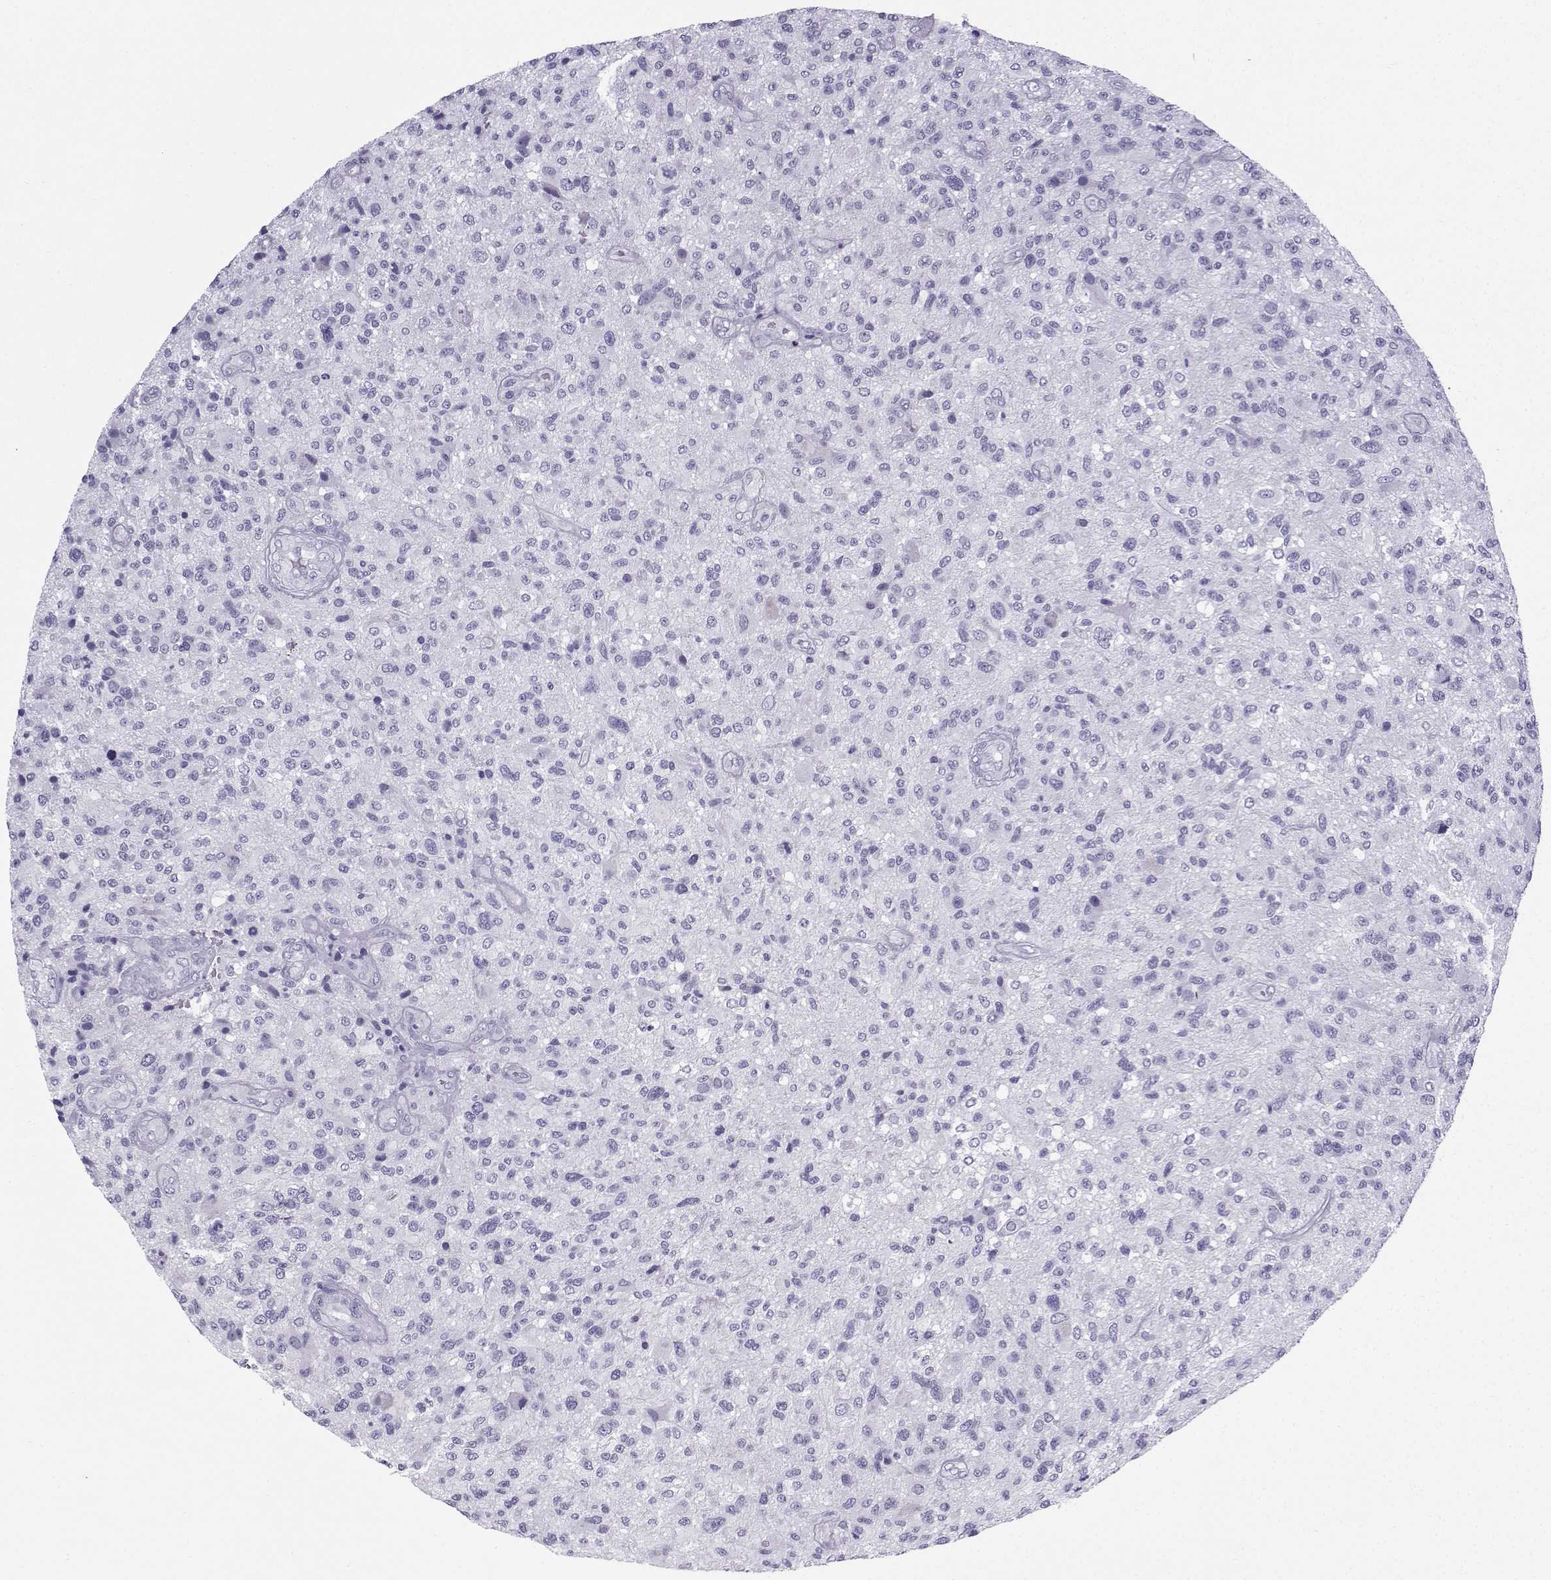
{"staining": {"intensity": "negative", "quantity": "none", "location": "none"}, "tissue": "glioma", "cell_type": "Tumor cells", "image_type": "cancer", "snomed": [{"axis": "morphology", "description": "Glioma, malignant, High grade"}, {"axis": "topography", "description": "Brain"}], "caption": "This histopathology image is of glioma stained with immunohistochemistry (IHC) to label a protein in brown with the nuclei are counter-stained blue. There is no expression in tumor cells. (Stains: DAB immunohistochemistry (IHC) with hematoxylin counter stain, Microscopy: brightfield microscopy at high magnification).", "gene": "ZBTB8B", "patient": {"sex": "male", "age": 47}}